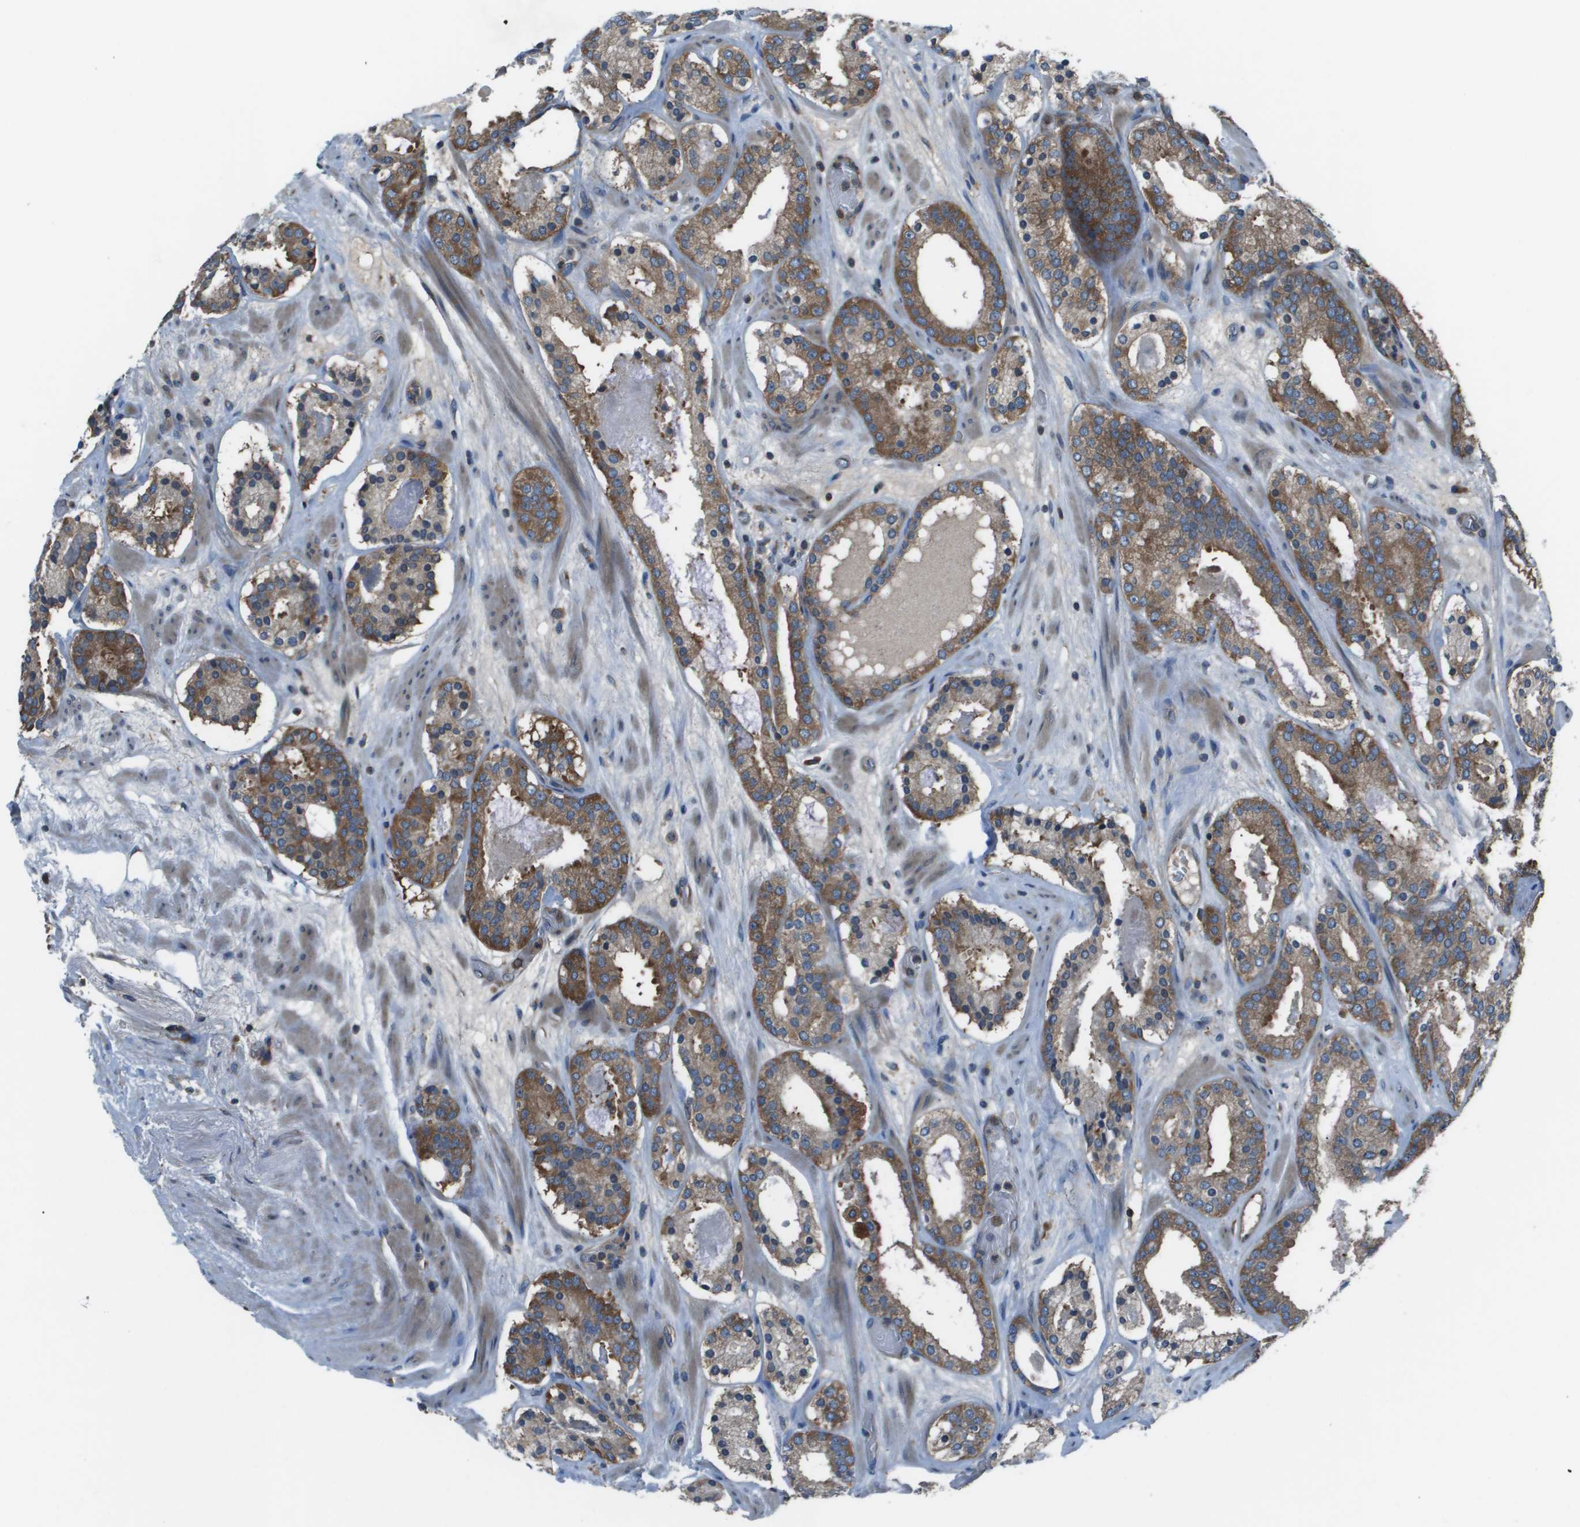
{"staining": {"intensity": "moderate", "quantity": ">75%", "location": "cytoplasmic/membranous"}, "tissue": "prostate cancer", "cell_type": "Tumor cells", "image_type": "cancer", "snomed": [{"axis": "morphology", "description": "Adenocarcinoma, Low grade"}, {"axis": "topography", "description": "Prostate"}], "caption": "There is medium levels of moderate cytoplasmic/membranous positivity in tumor cells of prostate cancer (adenocarcinoma (low-grade)), as demonstrated by immunohistochemical staining (brown color).", "gene": "EIF3B", "patient": {"sex": "male", "age": 69}}